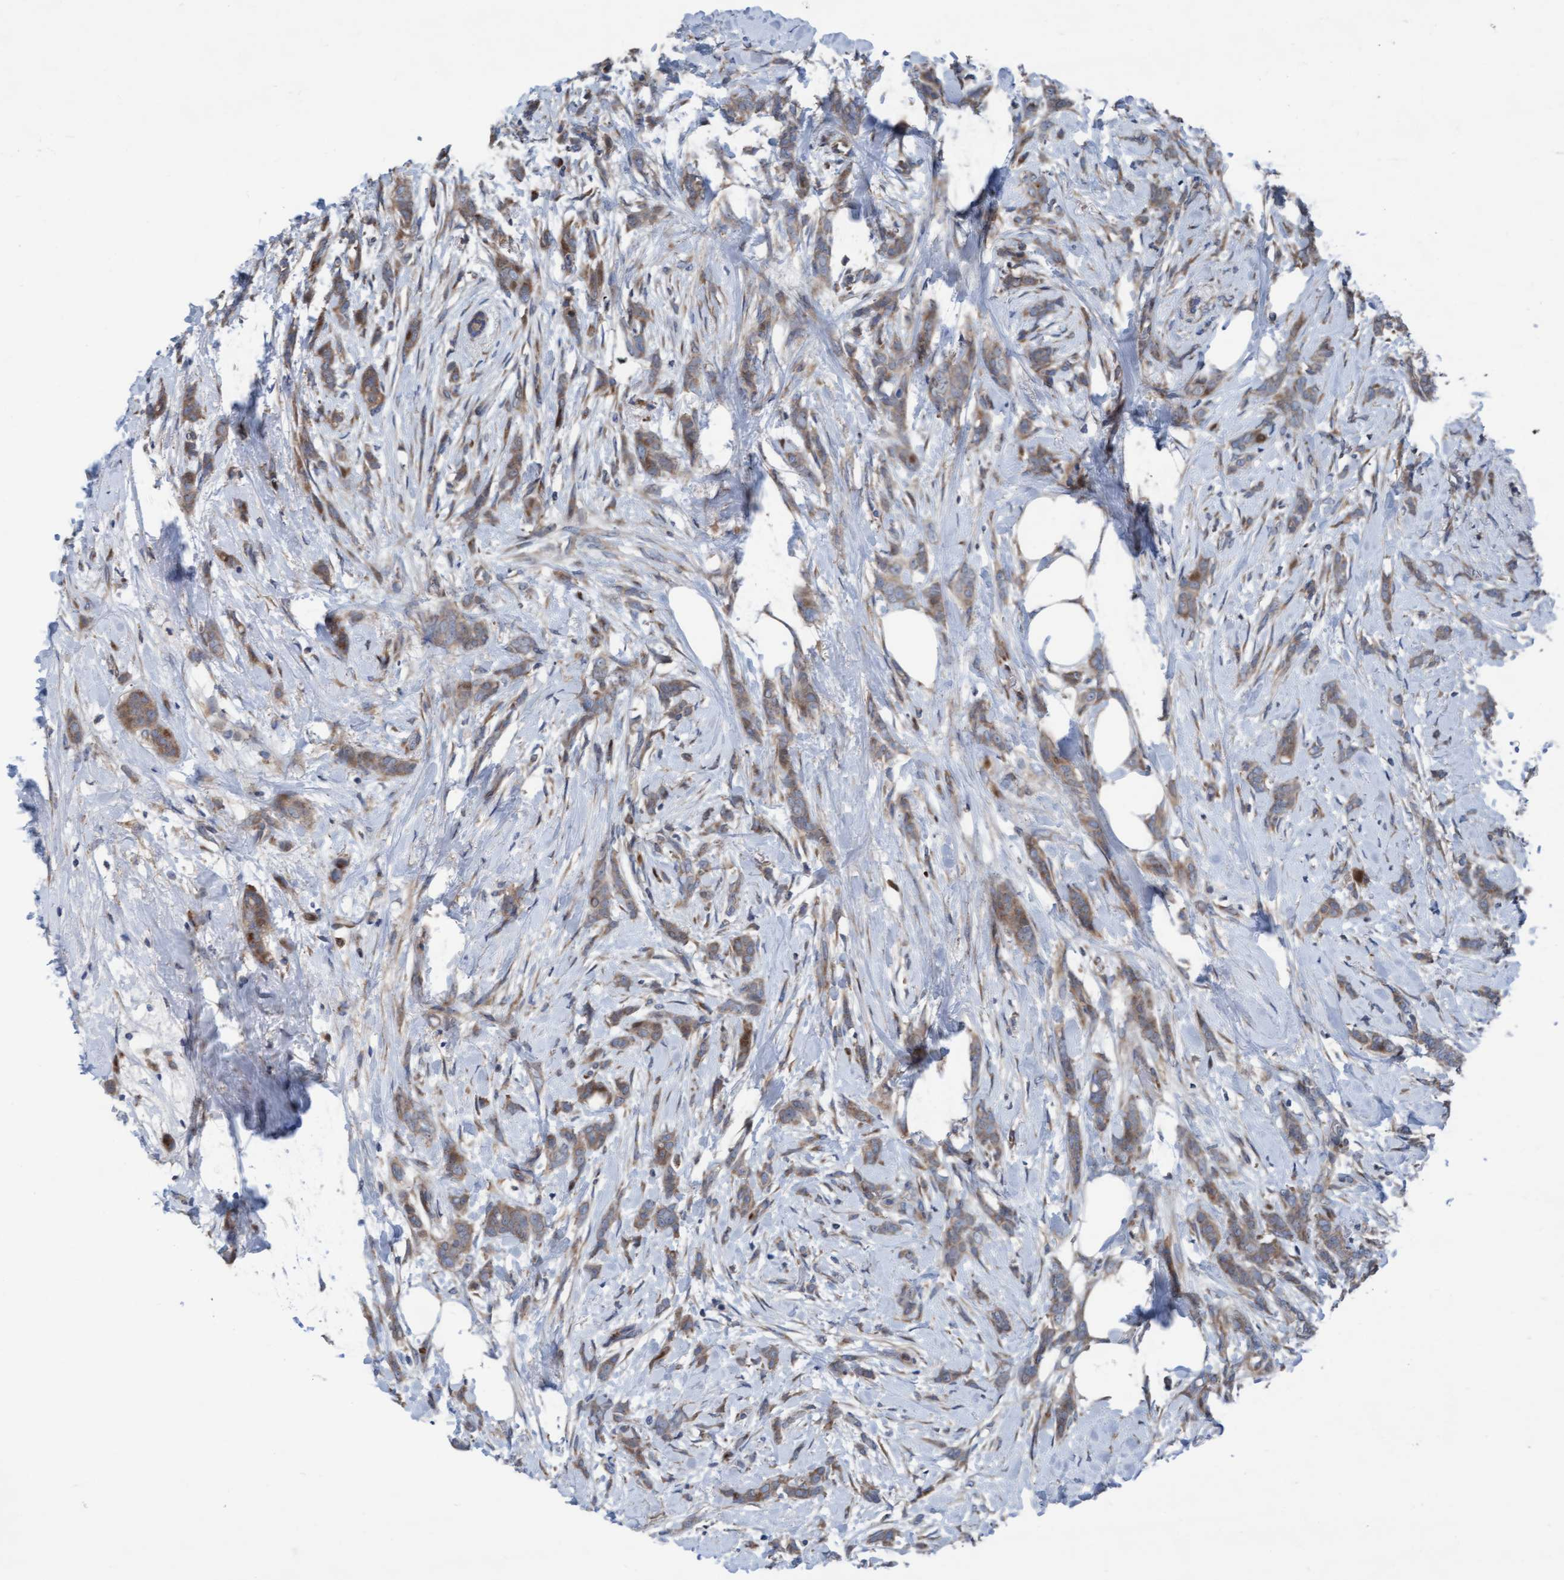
{"staining": {"intensity": "moderate", "quantity": ">75%", "location": "cytoplasmic/membranous"}, "tissue": "breast cancer", "cell_type": "Tumor cells", "image_type": "cancer", "snomed": [{"axis": "morphology", "description": "Lobular carcinoma, in situ"}, {"axis": "morphology", "description": "Lobular carcinoma"}, {"axis": "topography", "description": "Breast"}], "caption": "About >75% of tumor cells in human breast cancer (lobular carcinoma in situ) display moderate cytoplasmic/membranous protein positivity as visualized by brown immunohistochemical staining.", "gene": "KLHL26", "patient": {"sex": "female", "age": 41}}